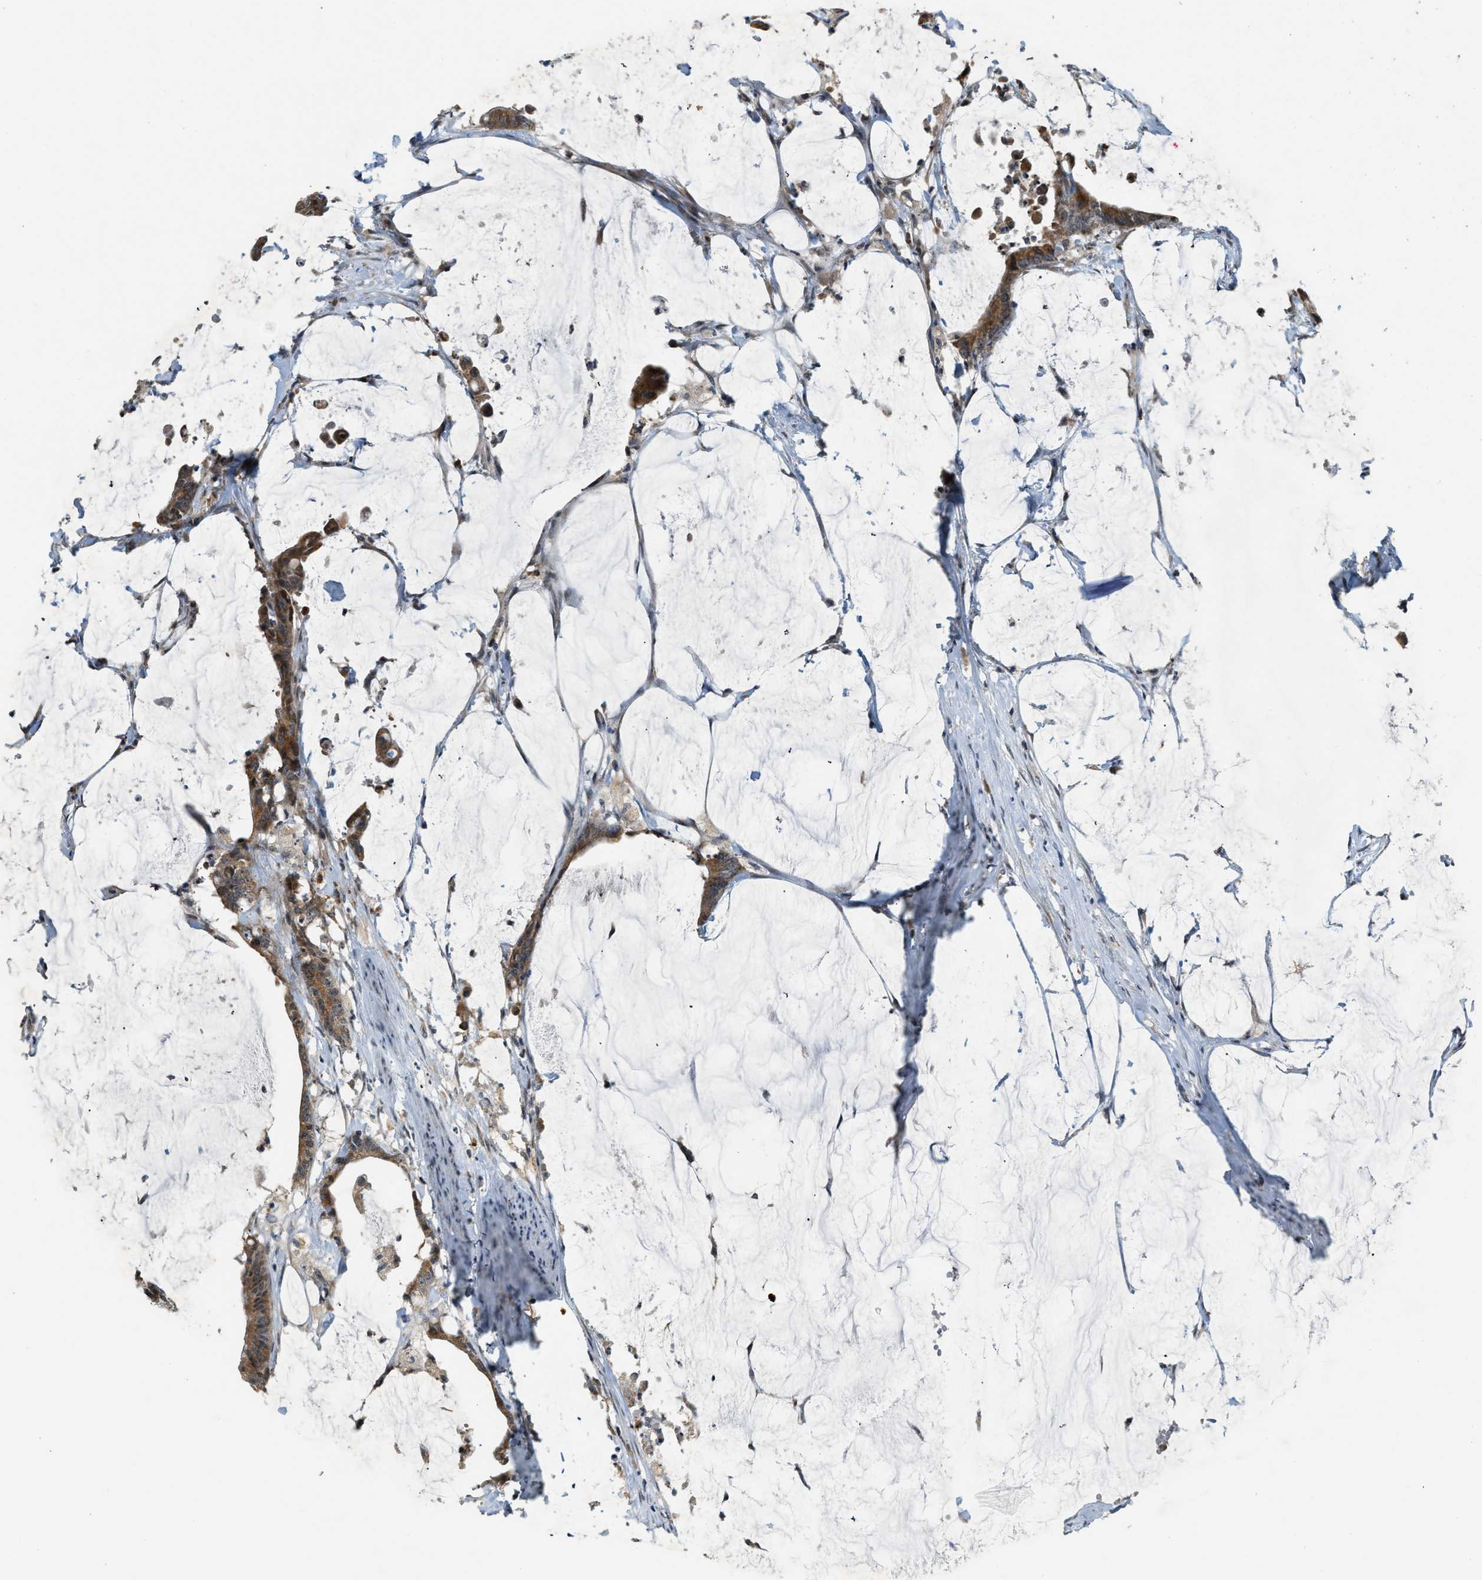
{"staining": {"intensity": "moderate", "quantity": ">75%", "location": "cytoplasmic/membranous"}, "tissue": "colorectal cancer", "cell_type": "Tumor cells", "image_type": "cancer", "snomed": [{"axis": "morphology", "description": "Adenocarcinoma, NOS"}, {"axis": "topography", "description": "Rectum"}], "caption": "Immunohistochemical staining of human adenocarcinoma (colorectal) shows medium levels of moderate cytoplasmic/membranous protein staining in about >75% of tumor cells.", "gene": "STARD3NL", "patient": {"sex": "female", "age": 66}}